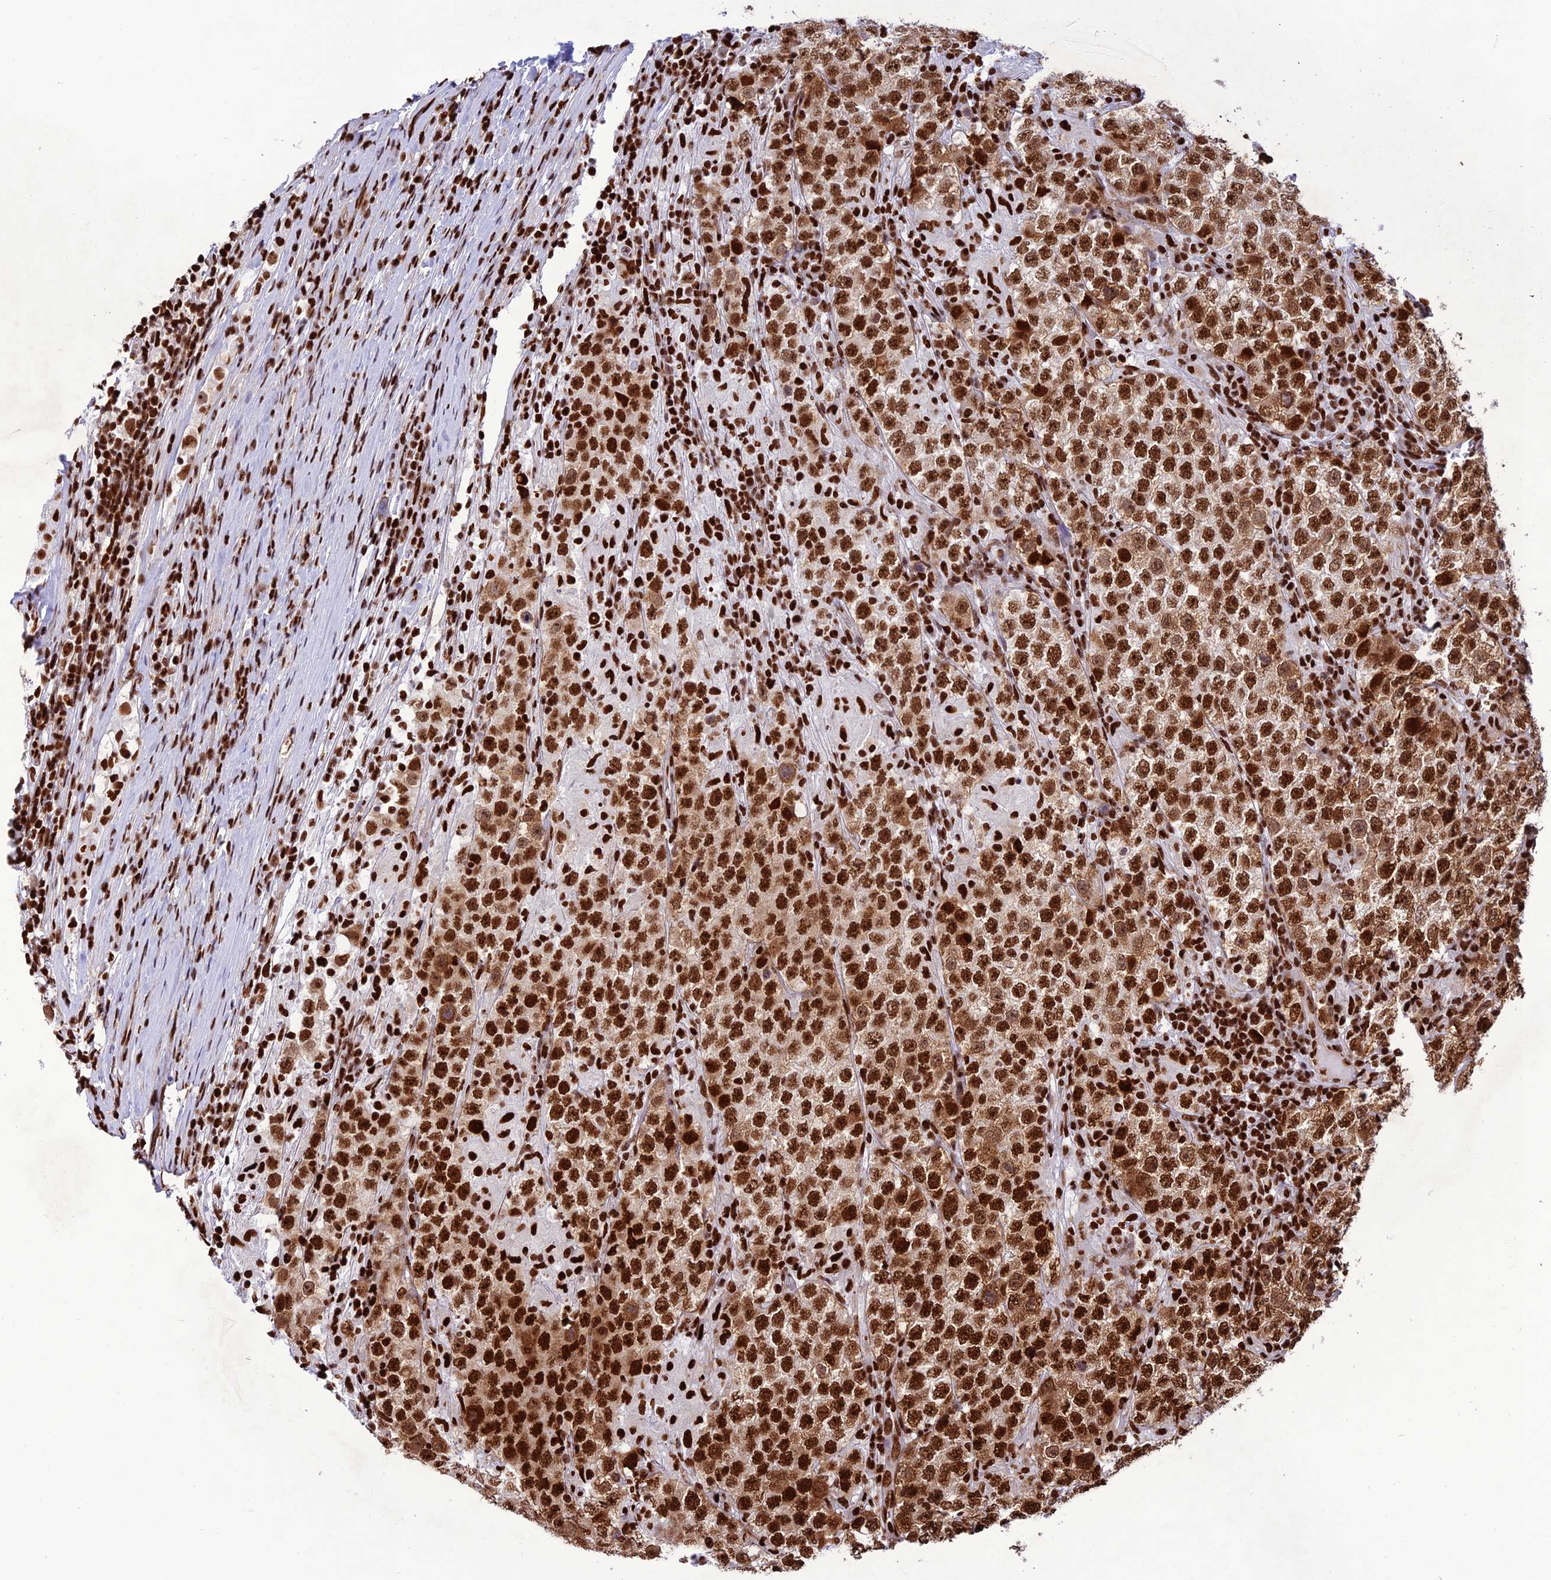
{"staining": {"intensity": "strong", "quantity": ">75%", "location": "nuclear"}, "tissue": "testis cancer", "cell_type": "Tumor cells", "image_type": "cancer", "snomed": [{"axis": "morphology", "description": "Normal tissue, NOS"}, {"axis": "morphology", "description": "Urothelial carcinoma, High grade"}, {"axis": "morphology", "description": "Seminoma, NOS"}, {"axis": "morphology", "description": "Carcinoma, Embryonal, NOS"}, {"axis": "topography", "description": "Urinary bladder"}, {"axis": "topography", "description": "Testis"}], "caption": "An image of human testis embryonal carcinoma stained for a protein exhibits strong nuclear brown staining in tumor cells. The protein is shown in brown color, while the nuclei are stained blue.", "gene": "INO80E", "patient": {"sex": "male", "age": 41}}